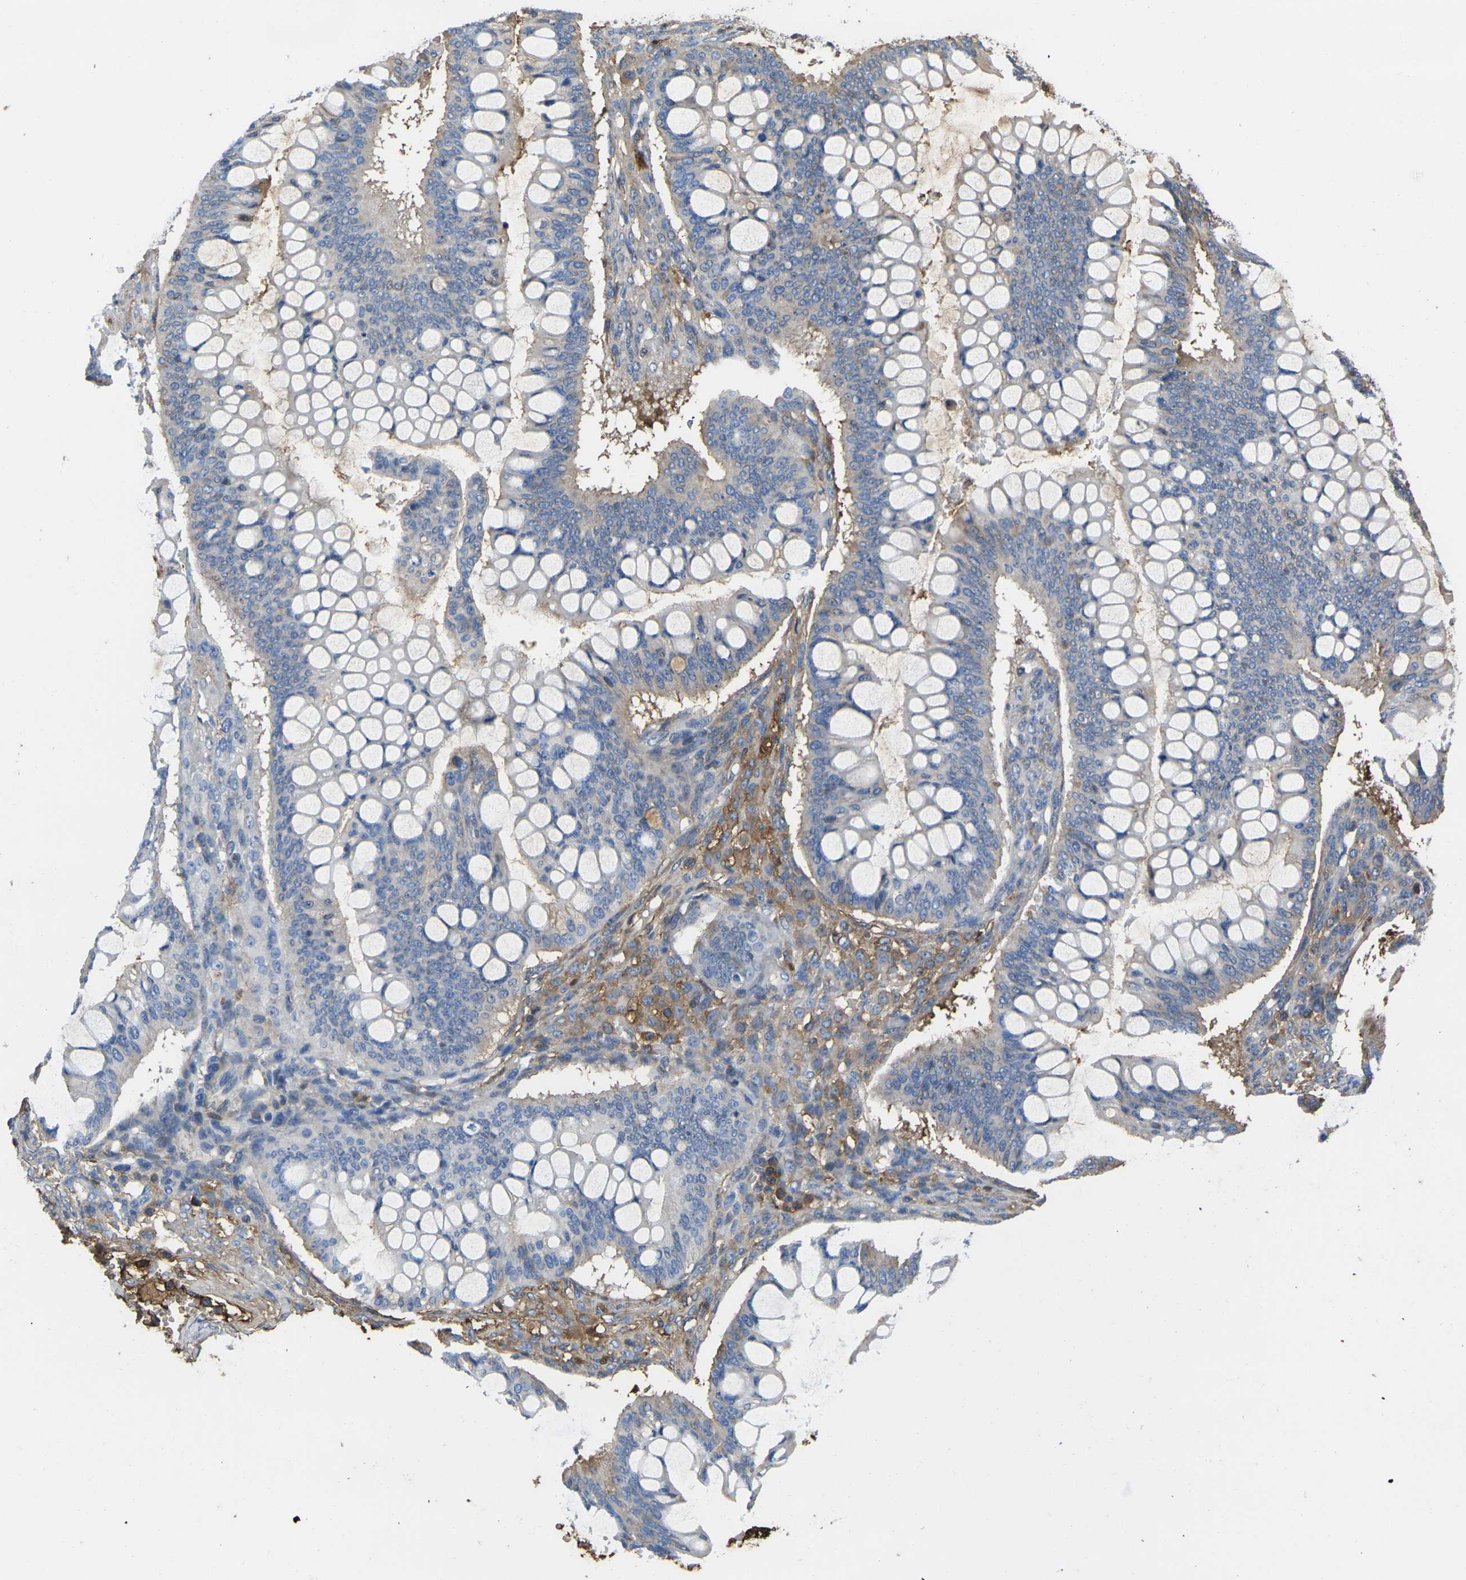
{"staining": {"intensity": "moderate", "quantity": "<25%", "location": "cytoplasmic/membranous"}, "tissue": "ovarian cancer", "cell_type": "Tumor cells", "image_type": "cancer", "snomed": [{"axis": "morphology", "description": "Cystadenocarcinoma, mucinous, NOS"}, {"axis": "topography", "description": "Ovary"}], "caption": "Human ovarian mucinous cystadenocarcinoma stained with a brown dye displays moderate cytoplasmic/membranous positive positivity in about <25% of tumor cells.", "gene": "GREM2", "patient": {"sex": "female", "age": 73}}